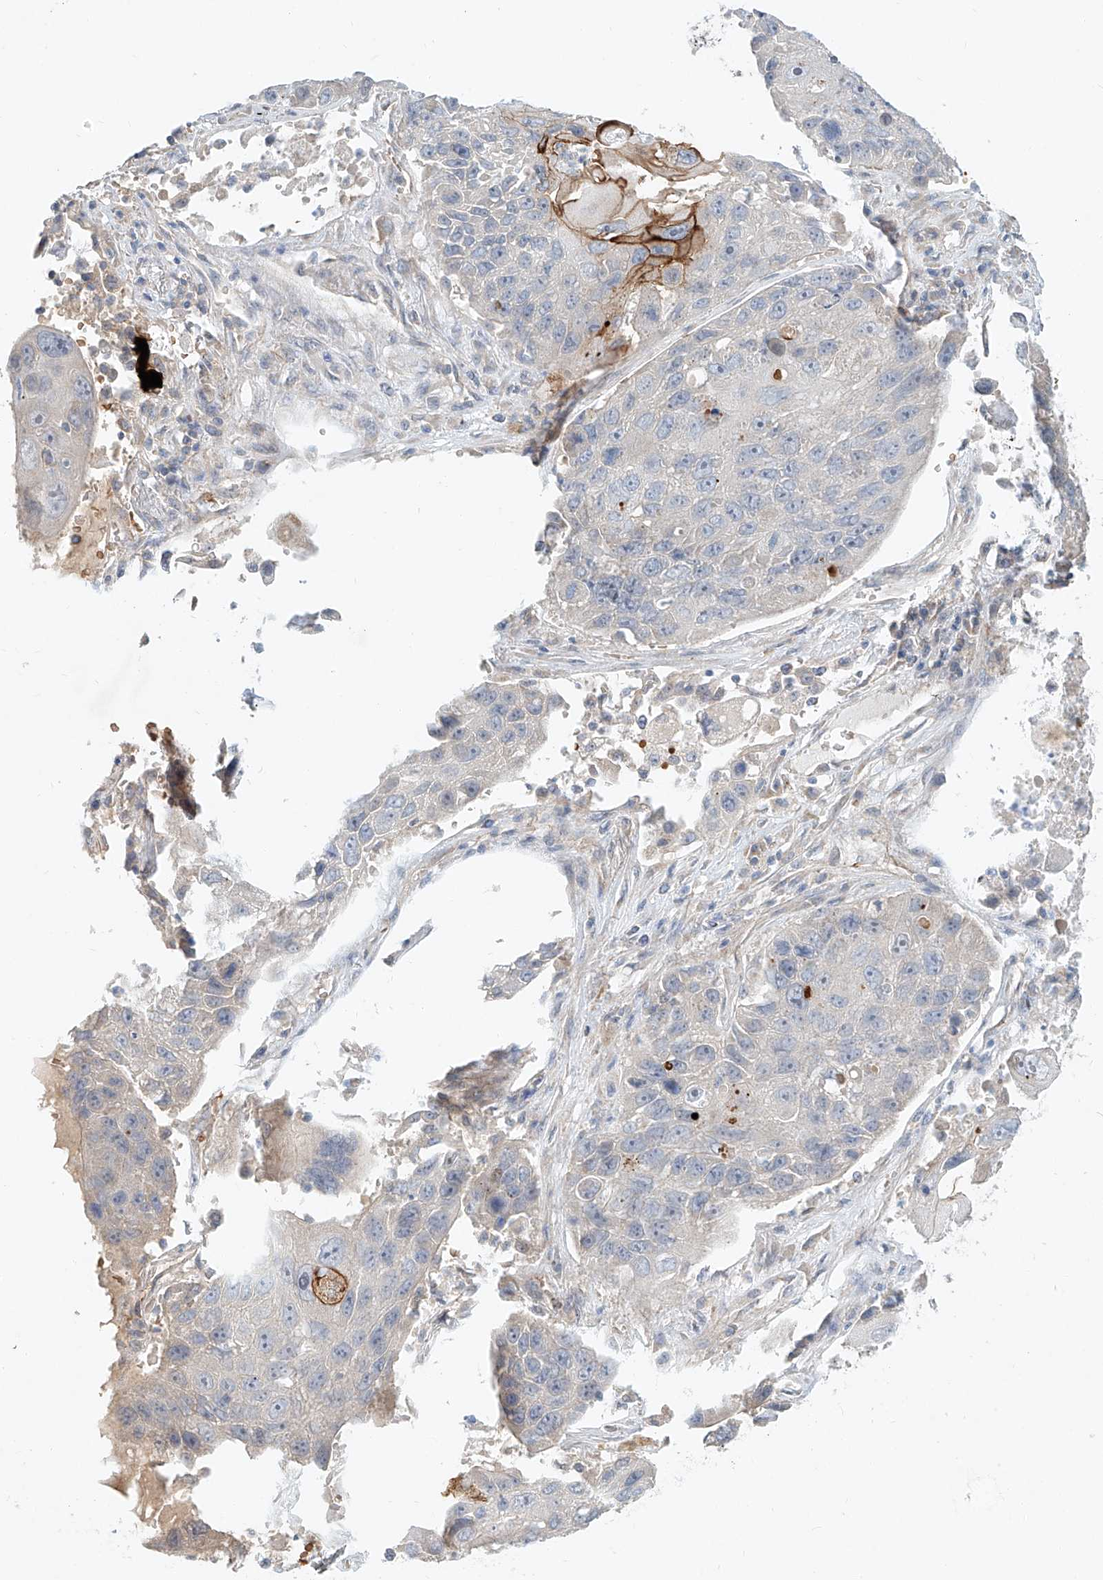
{"staining": {"intensity": "strong", "quantity": "<25%", "location": "cytoplasmic/membranous"}, "tissue": "lung cancer", "cell_type": "Tumor cells", "image_type": "cancer", "snomed": [{"axis": "morphology", "description": "Squamous cell carcinoma, NOS"}, {"axis": "topography", "description": "Lung"}], "caption": "Immunohistochemistry (IHC) of human lung squamous cell carcinoma shows medium levels of strong cytoplasmic/membranous expression in about <25% of tumor cells.", "gene": "SYTL3", "patient": {"sex": "male", "age": 61}}